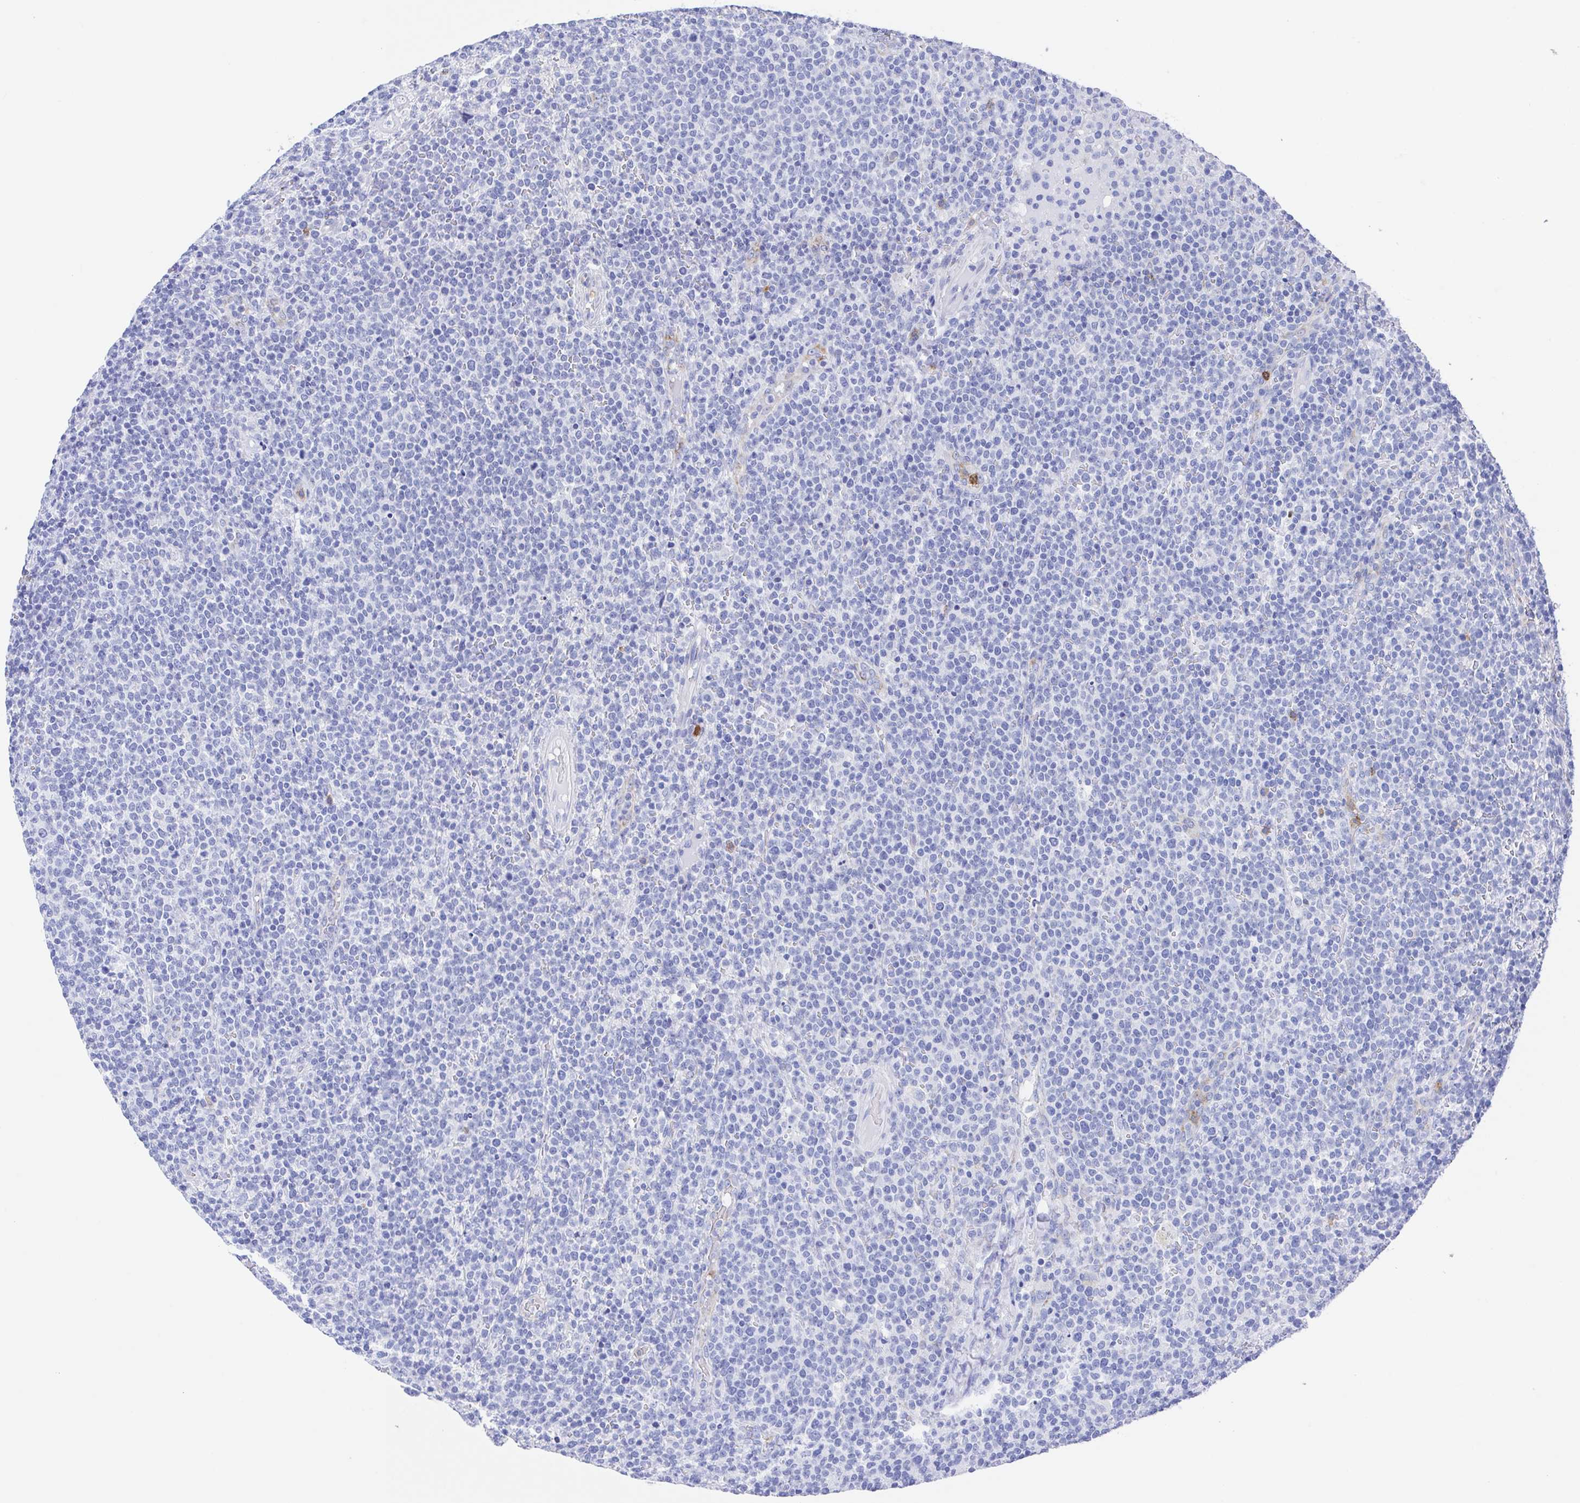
{"staining": {"intensity": "negative", "quantity": "none", "location": "none"}, "tissue": "lymphoma", "cell_type": "Tumor cells", "image_type": "cancer", "snomed": [{"axis": "morphology", "description": "Malignant lymphoma, non-Hodgkin's type, High grade"}, {"axis": "topography", "description": "Lymph node"}], "caption": "Immunohistochemistry (IHC) micrograph of high-grade malignant lymphoma, non-Hodgkin's type stained for a protein (brown), which demonstrates no positivity in tumor cells.", "gene": "FCGR3A", "patient": {"sex": "male", "age": 61}}